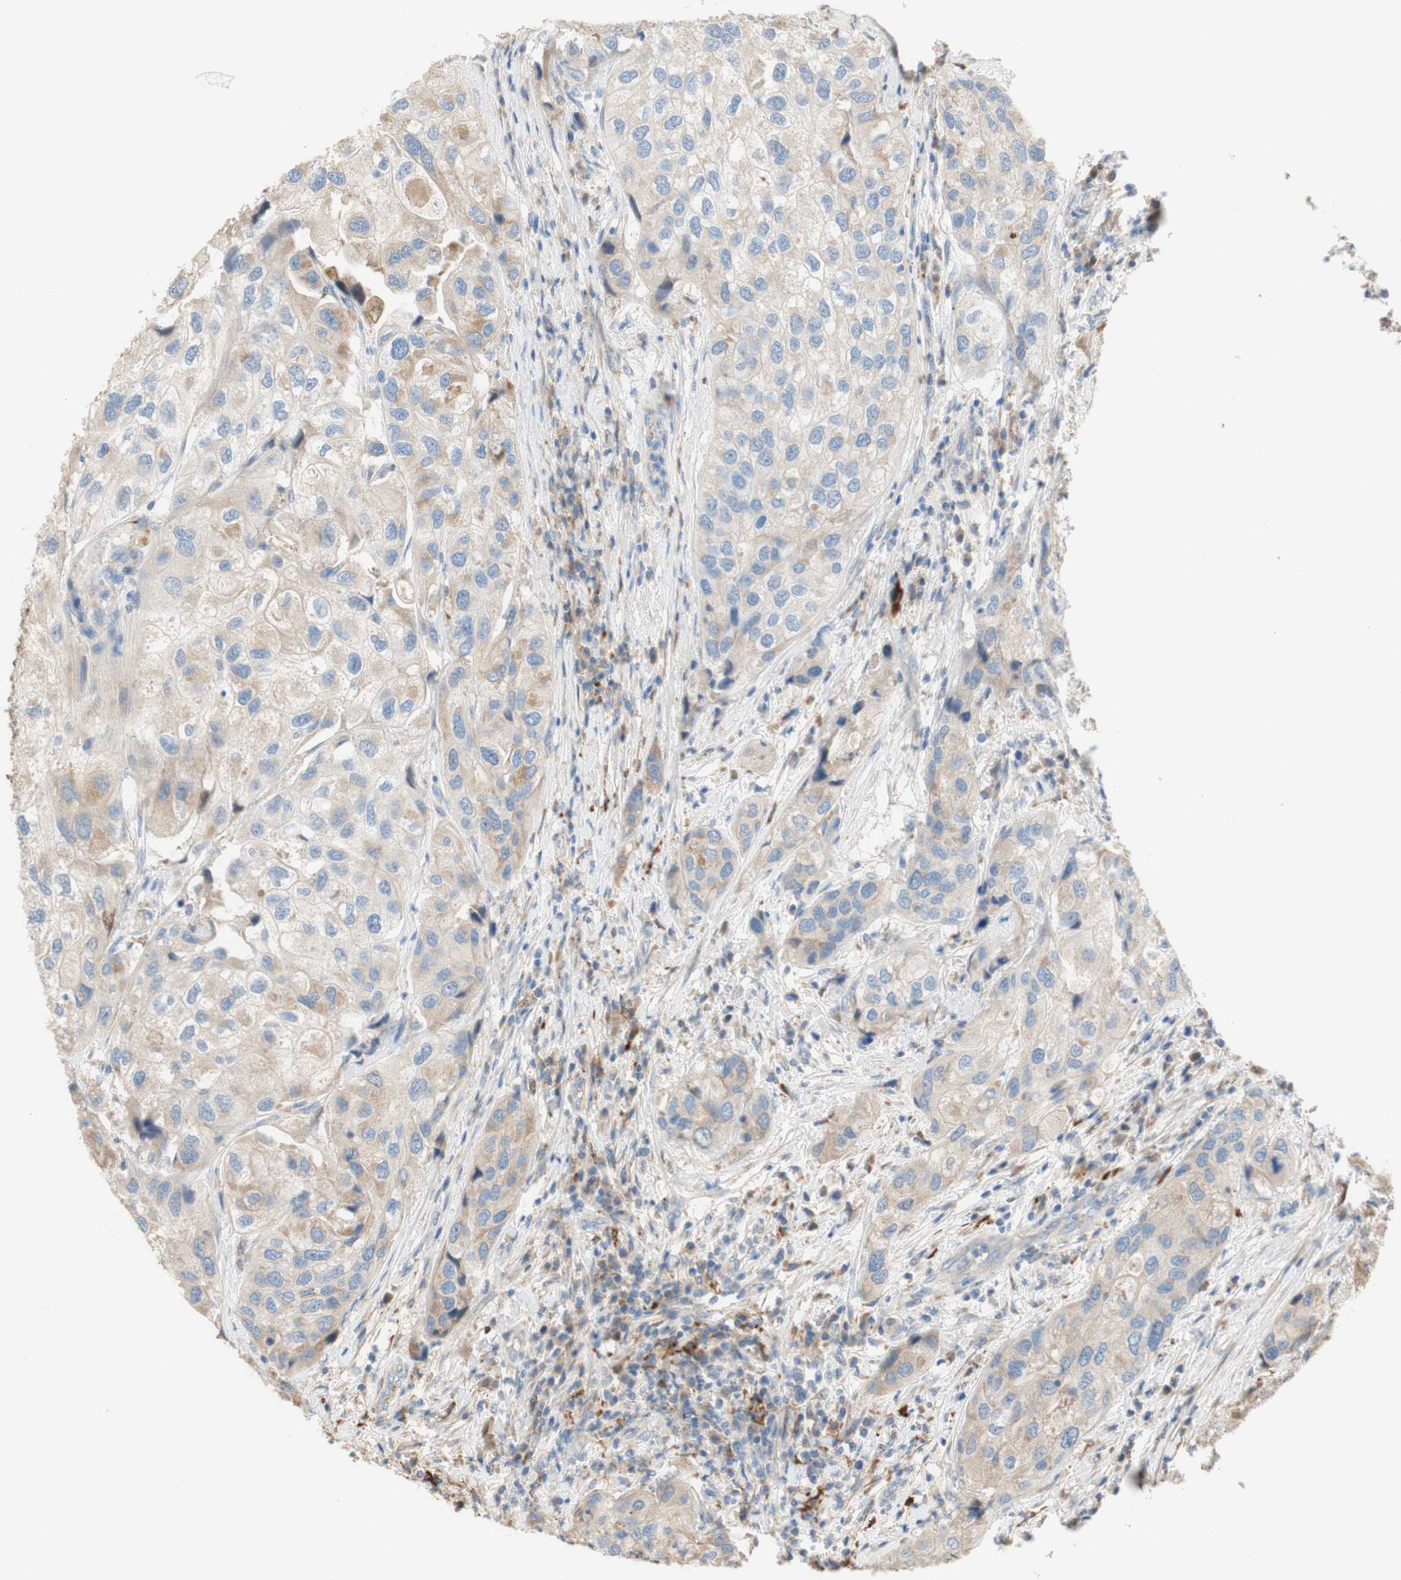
{"staining": {"intensity": "weak", "quantity": ">75%", "location": "cytoplasmic/membranous"}, "tissue": "urothelial cancer", "cell_type": "Tumor cells", "image_type": "cancer", "snomed": [{"axis": "morphology", "description": "Urothelial carcinoma, High grade"}, {"axis": "topography", "description": "Urinary bladder"}], "caption": "Immunohistochemical staining of urothelial carcinoma (high-grade) demonstrates low levels of weak cytoplasmic/membranous expression in approximately >75% of tumor cells.", "gene": "PTPN21", "patient": {"sex": "female", "age": 64}}